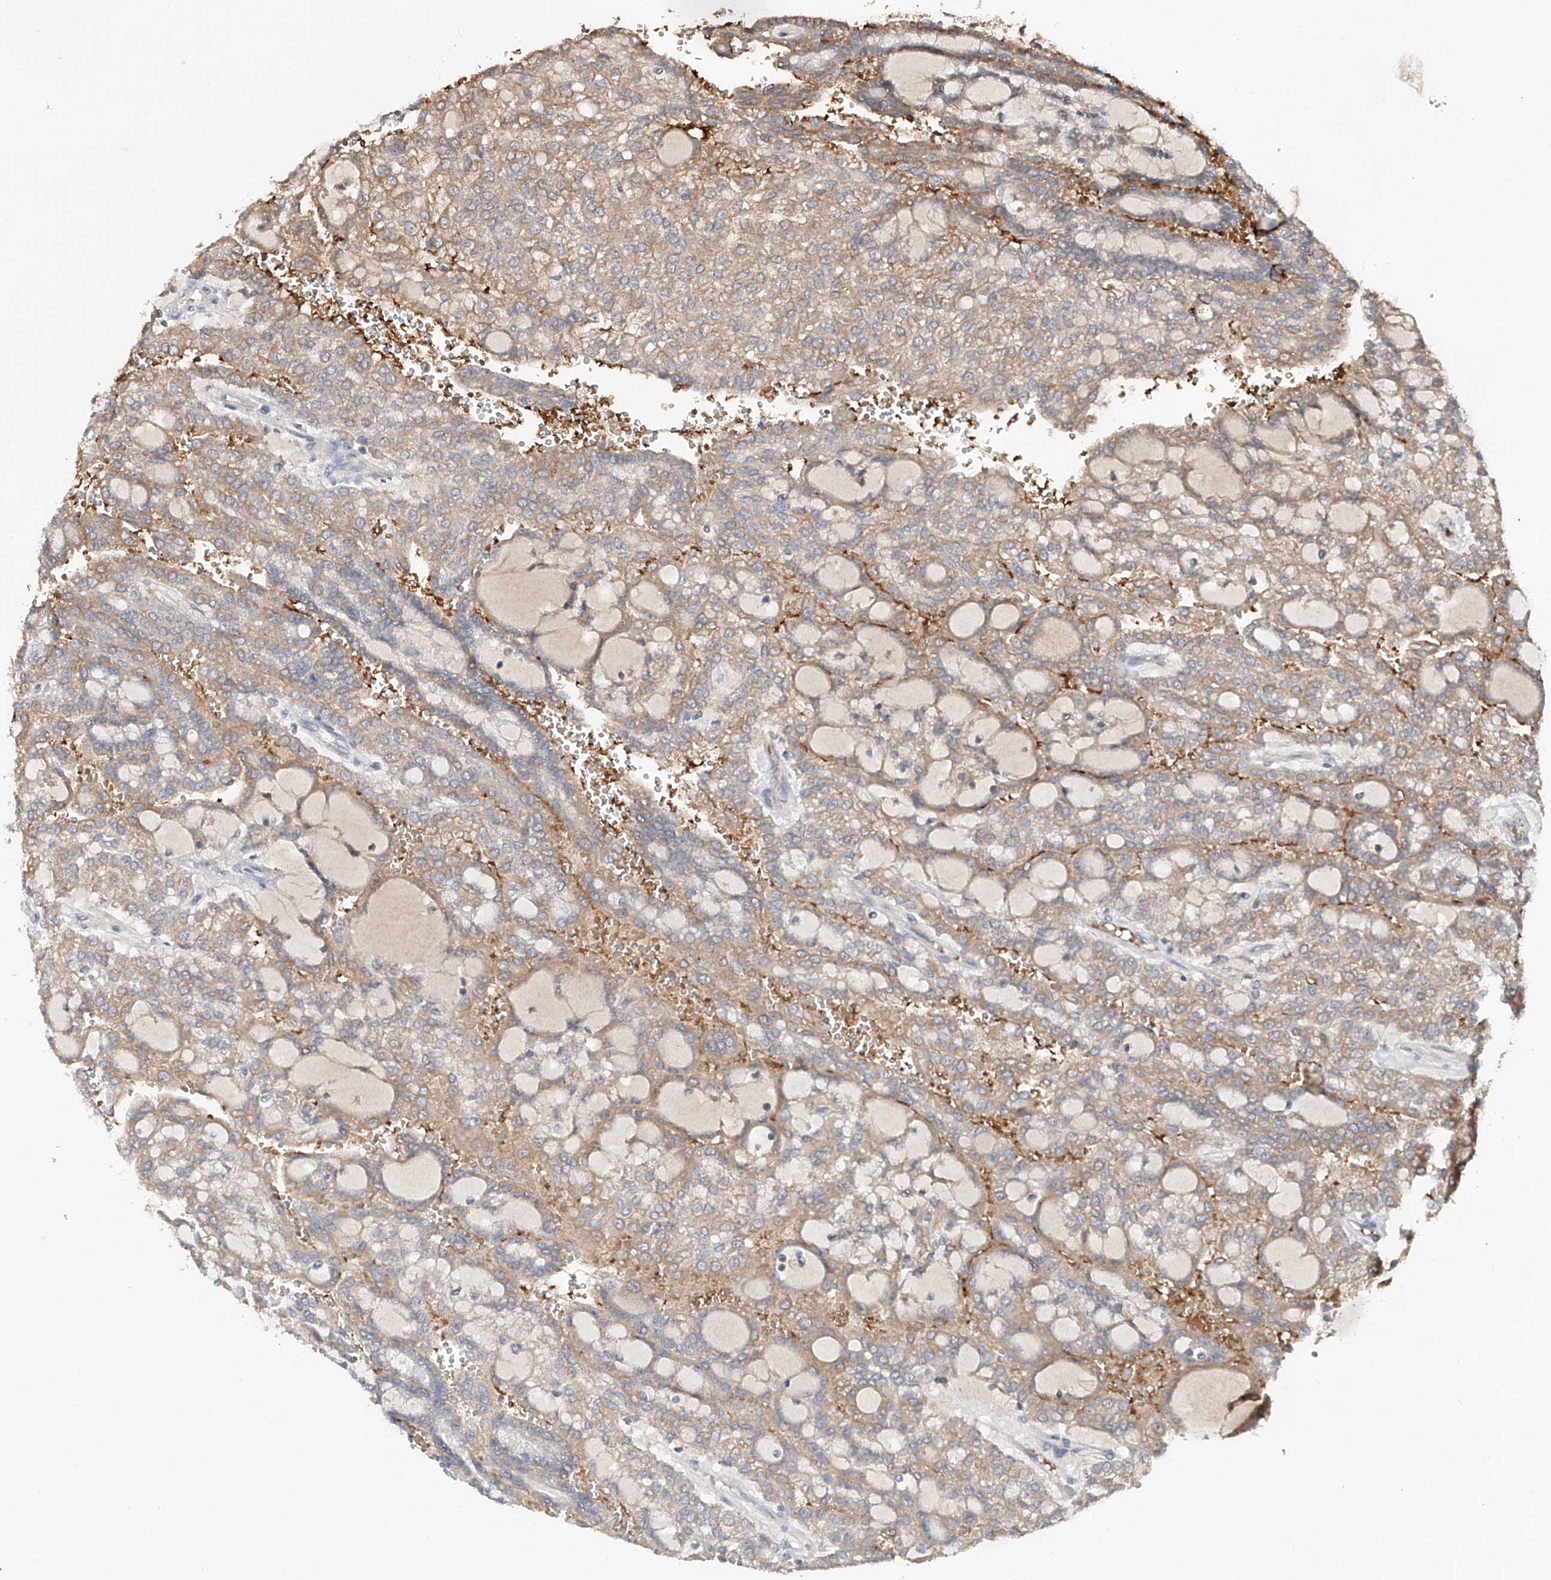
{"staining": {"intensity": "weak", "quantity": "25%-75%", "location": "cytoplasmic/membranous"}, "tissue": "renal cancer", "cell_type": "Tumor cells", "image_type": "cancer", "snomed": [{"axis": "morphology", "description": "Adenocarcinoma, NOS"}, {"axis": "topography", "description": "Kidney"}], "caption": "Renal cancer (adenocarcinoma) was stained to show a protein in brown. There is low levels of weak cytoplasmic/membranous staining in approximately 25%-75% of tumor cells. Using DAB (3,3'-diaminobenzidine) (brown) and hematoxylin (blue) stains, captured at high magnification using brightfield microscopy.", "gene": "EDN1", "patient": {"sex": "male", "age": 63}}